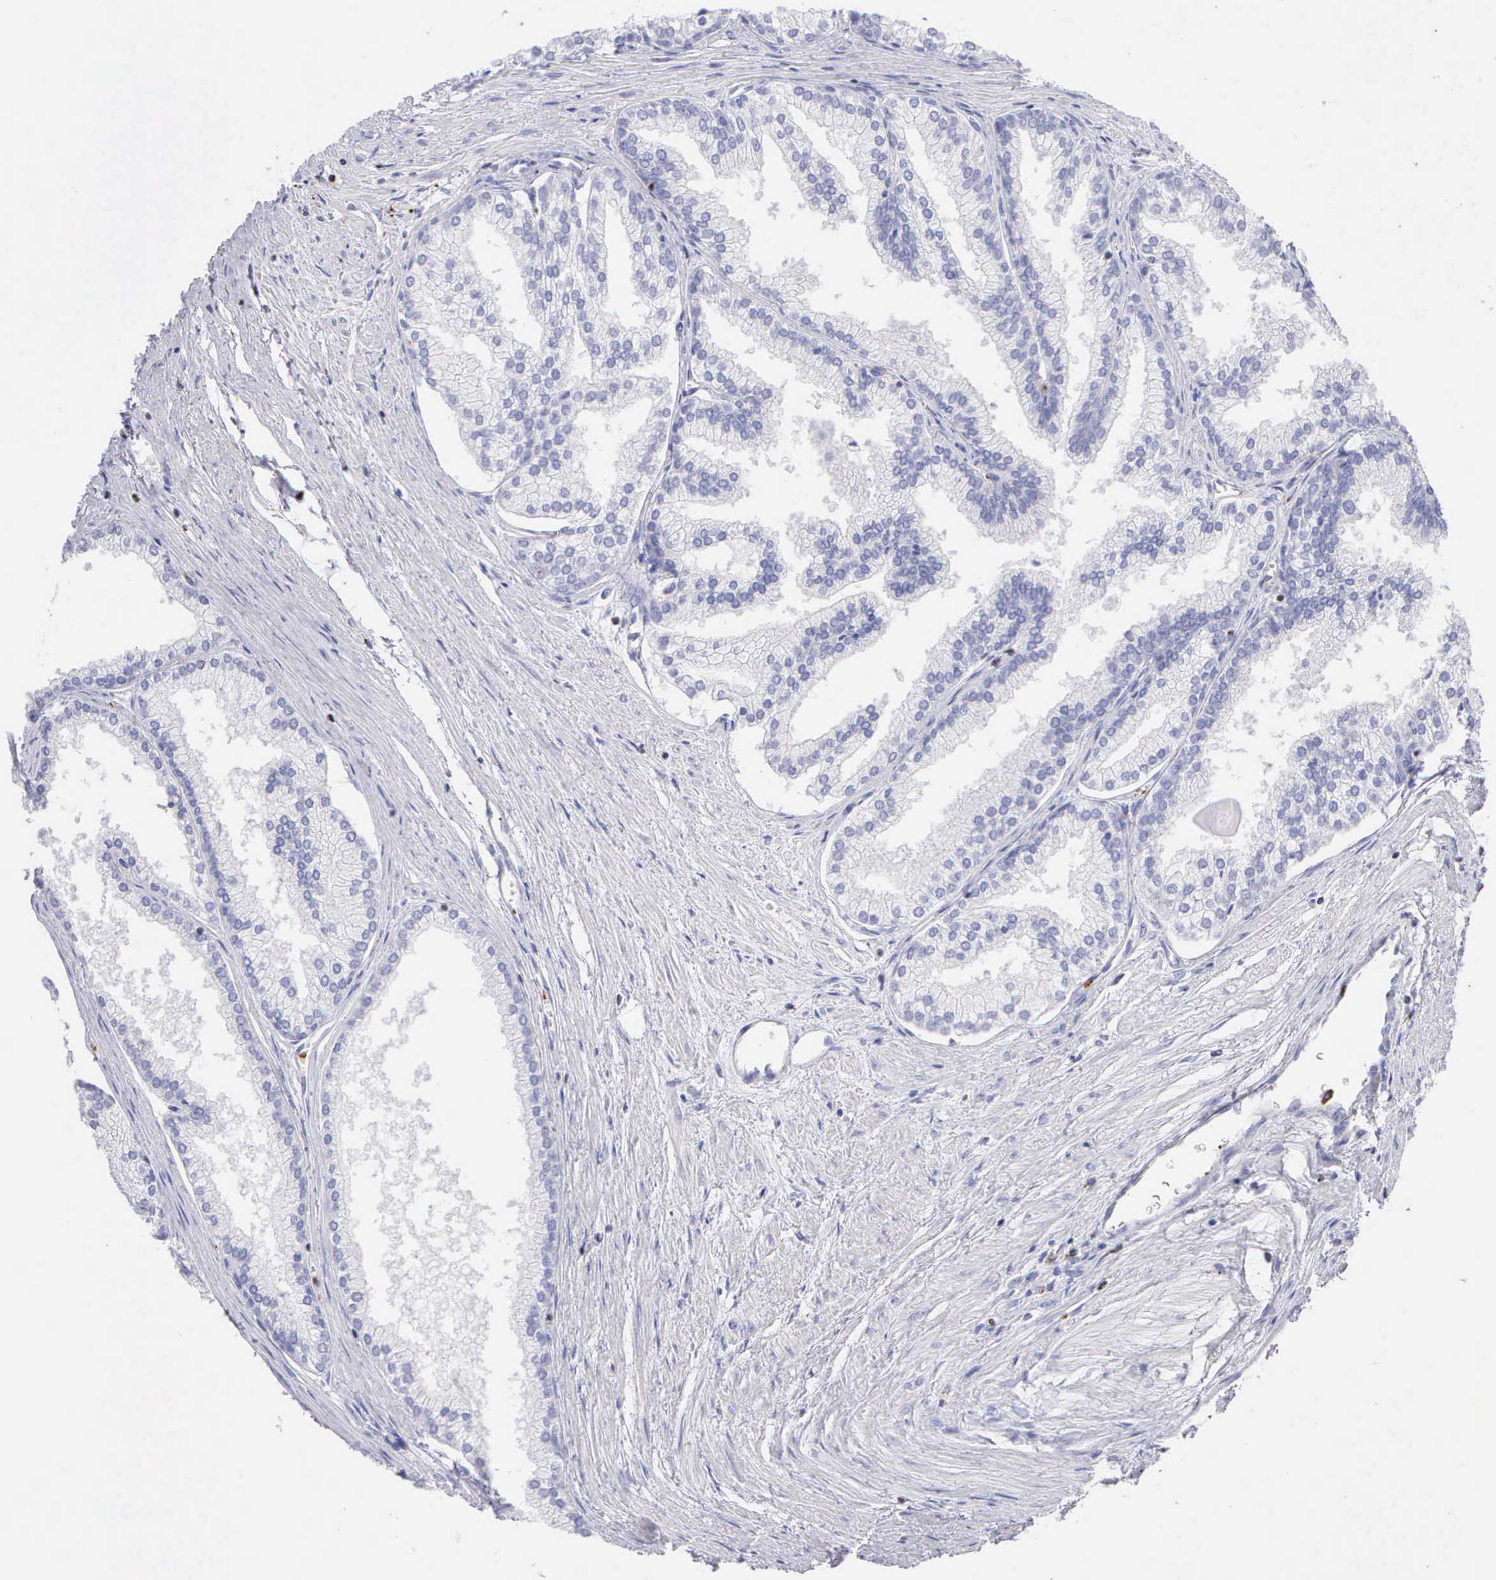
{"staining": {"intensity": "negative", "quantity": "none", "location": "none"}, "tissue": "prostate", "cell_type": "Glandular cells", "image_type": "normal", "snomed": [{"axis": "morphology", "description": "Normal tissue, NOS"}, {"axis": "topography", "description": "Prostate"}], "caption": "Immunohistochemical staining of normal human prostate exhibits no significant staining in glandular cells.", "gene": "SRGN", "patient": {"sex": "male", "age": 68}}